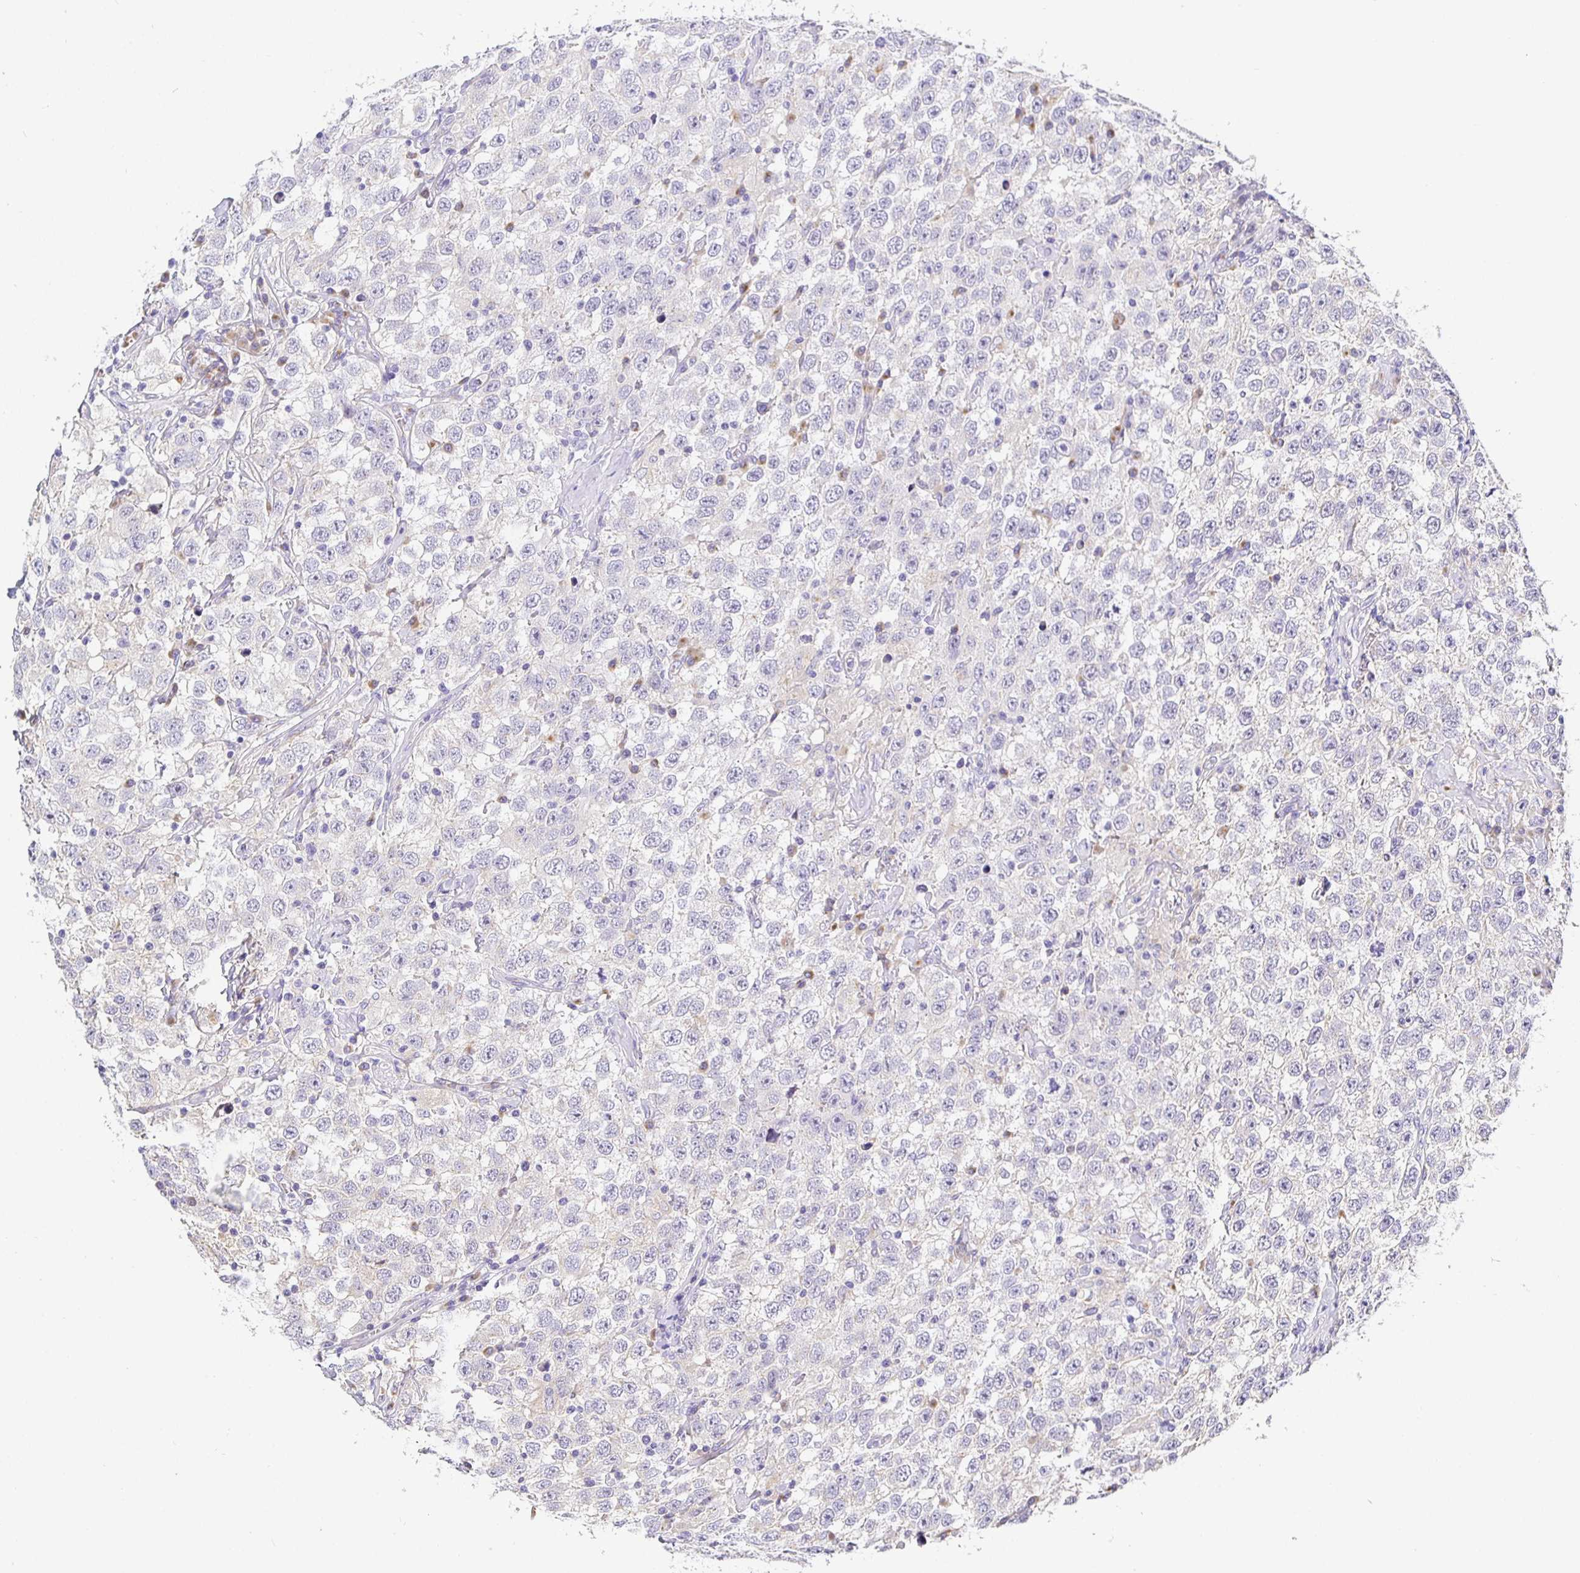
{"staining": {"intensity": "negative", "quantity": "none", "location": "none"}, "tissue": "testis cancer", "cell_type": "Tumor cells", "image_type": "cancer", "snomed": [{"axis": "morphology", "description": "Seminoma, NOS"}, {"axis": "topography", "description": "Testis"}], "caption": "Photomicrograph shows no significant protein positivity in tumor cells of testis cancer (seminoma). Nuclei are stained in blue.", "gene": "OPALIN", "patient": {"sex": "male", "age": 41}}